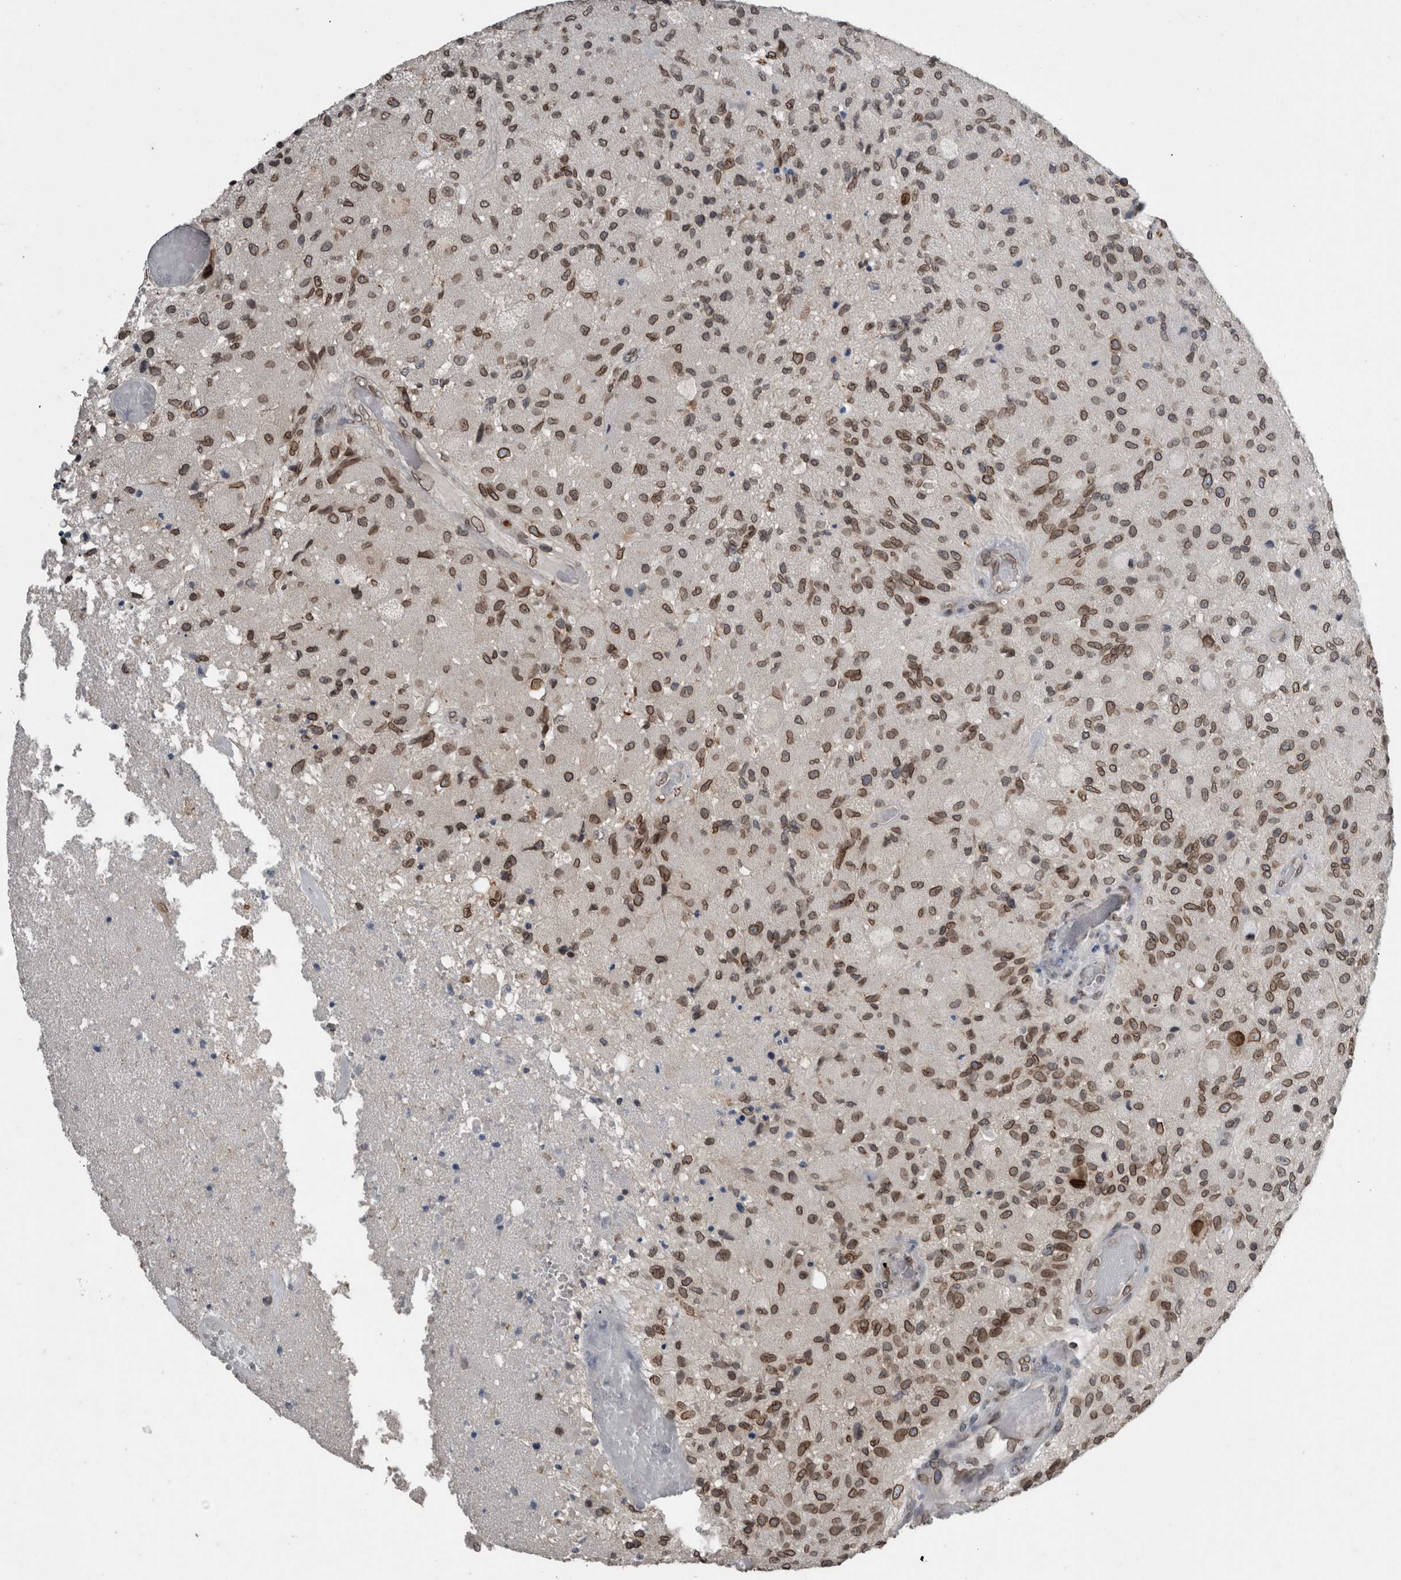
{"staining": {"intensity": "strong", "quantity": ">75%", "location": "cytoplasmic/membranous,nuclear"}, "tissue": "glioma", "cell_type": "Tumor cells", "image_type": "cancer", "snomed": [{"axis": "morphology", "description": "Normal tissue, NOS"}, {"axis": "morphology", "description": "Glioma, malignant, High grade"}, {"axis": "topography", "description": "Cerebral cortex"}], "caption": "Glioma stained with DAB immunohistochemistry (IHC) displays high levels of strong cytoplasmic/membranous and nuclear expression in approximately >75% of tumor cells.", "gene": "RANBP2", "patient": {"sex": "male", "age": 77}}